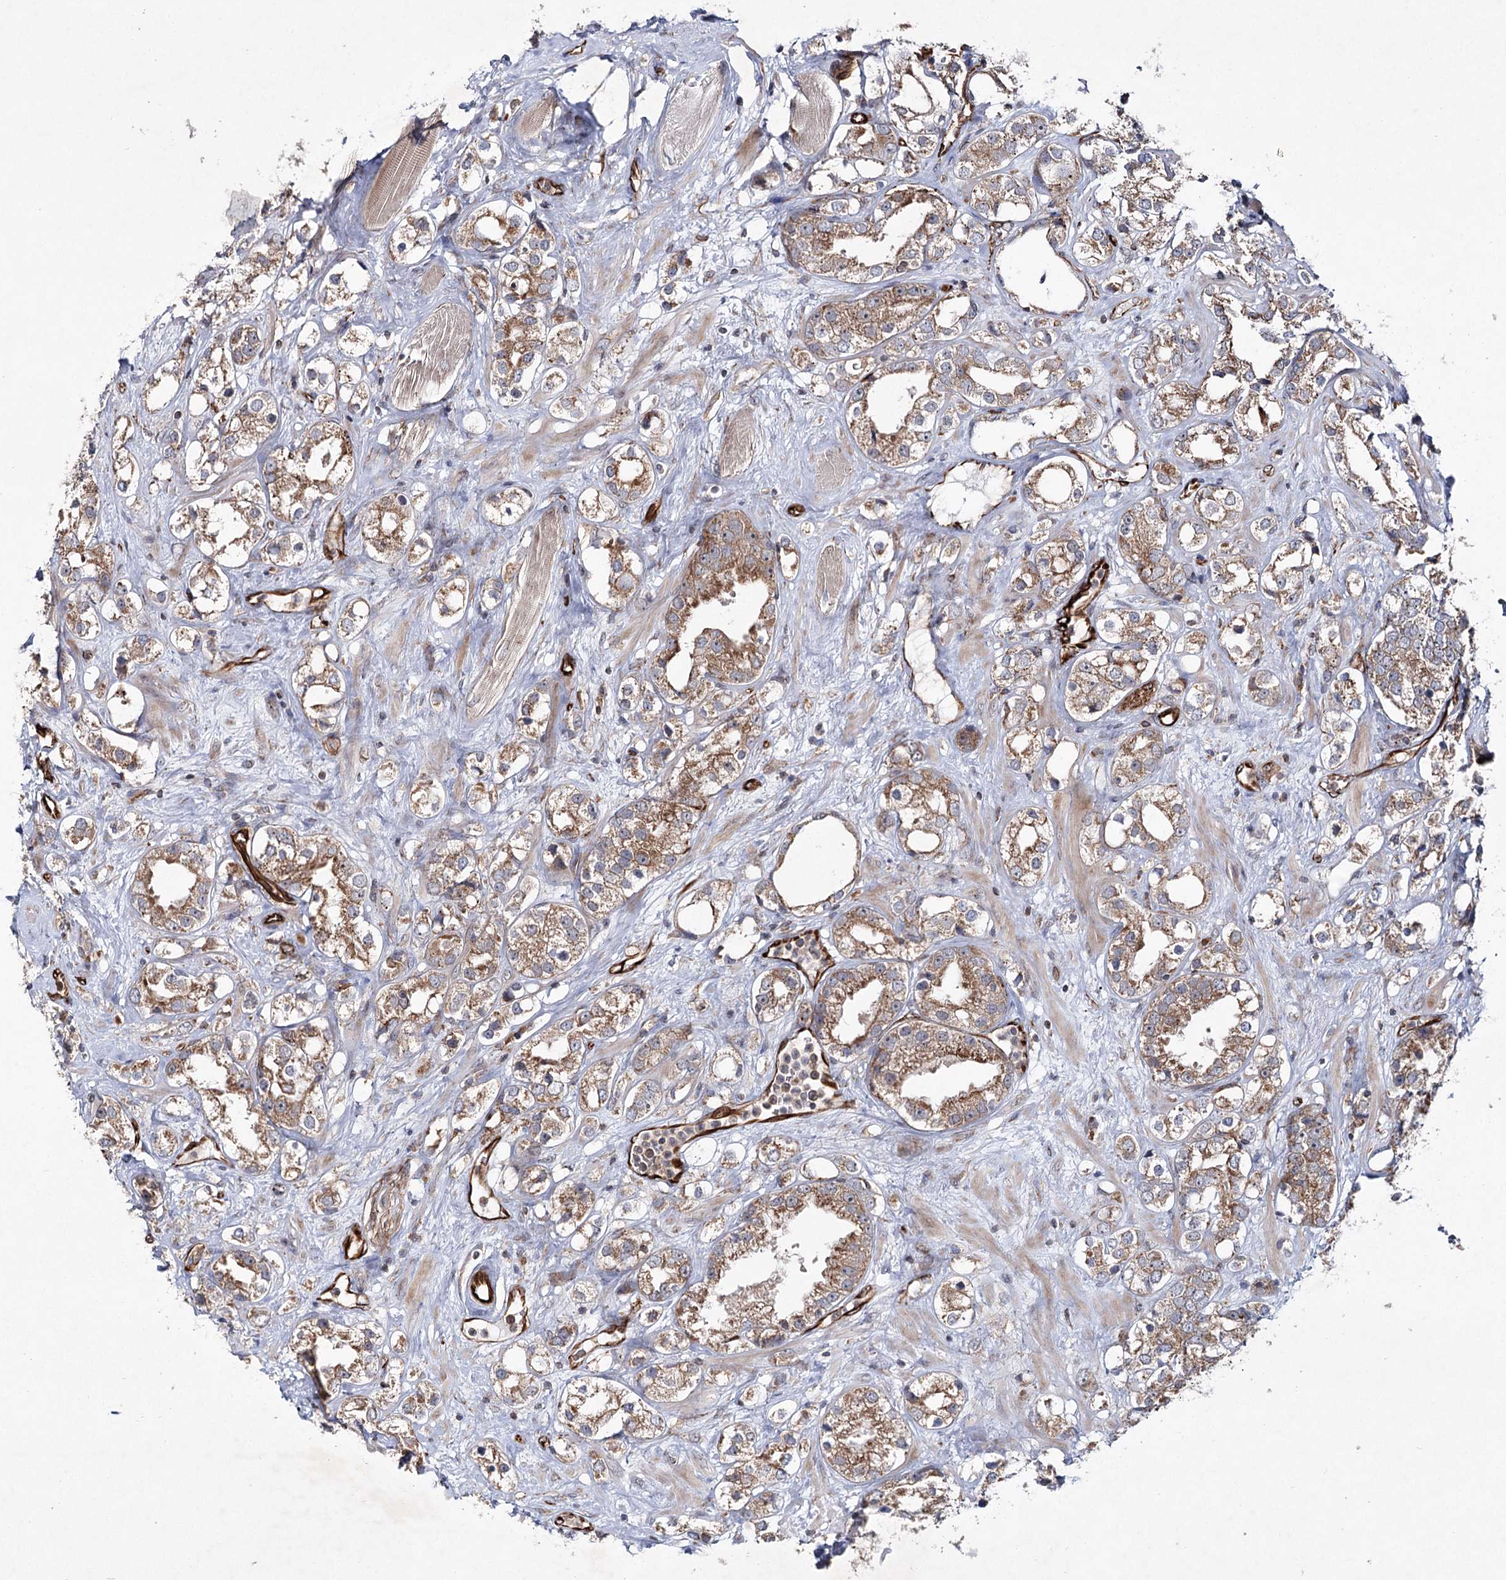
{"staining": {"intensity": "moderate", "quantity": ">75%", "location": "cytoplasmic/membranous"}, "tissue": "prostate cancer", "cell_type": "Tumor cells", "image_type": "cancer", "snomed": [{"axis": "morphology", "description": "Adenocarcinoma, NOS"}, {"axis": "topography", "description": "Prostate"}], "caption": "Immunohistochemistry (IHC) image of neoplastic tissue: human prostate cancer (adenocarcinoma) stained using immunohistochemistry (IHC) shows medium levels of moderate protein expression localized specifically in the cytoplasmic/membranous of tumor cells, appearing as a cytoplasmic/membranous brown color.", "gene": "DPEP2", "patient": {"sex": "male", "age": 79}}